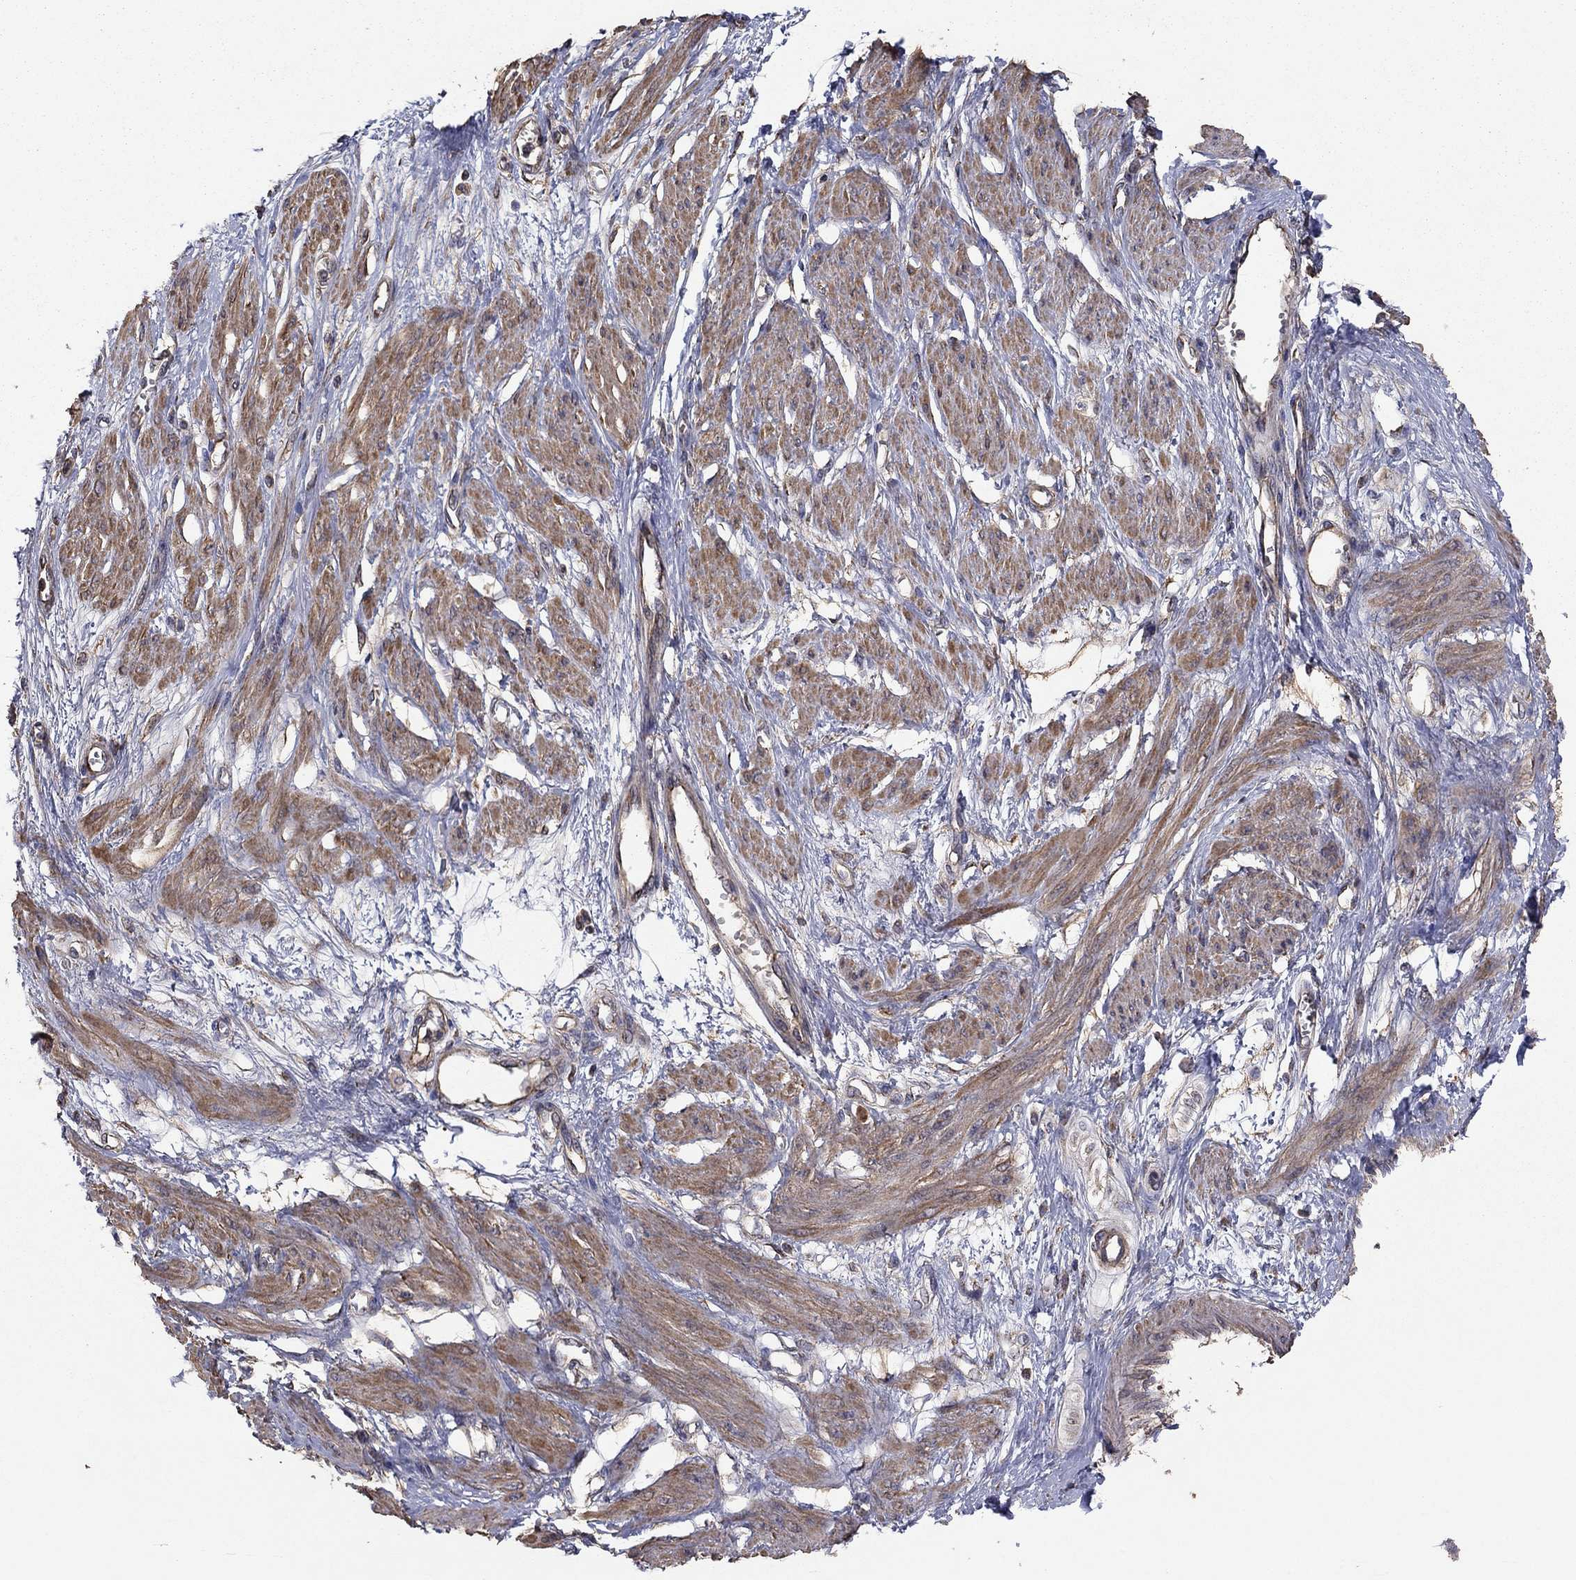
{"staining": {"intensity": "moderate", "quantity": "25%-75%", "location": "cytoplasmic/membranous"}, "tissue": "smooth muscle", "cell_type": "Smooth muscle cells", "image_type": "normal", "snomed": [{"axis": "morphology", "description": "Normal tissue, NOS"}, {"axis": "topography", "description": "Smooth muscle"}, {"axis": "topography", "description": "Uterus"}], "caption": "Protein analysis of benign smooth muscle reveals moderate cytoplasmic/membranous staining in about 25%-75% of smooth muscle cells.", "gene": "FLT4", "patient": {"sex": "female", "age": 39}}